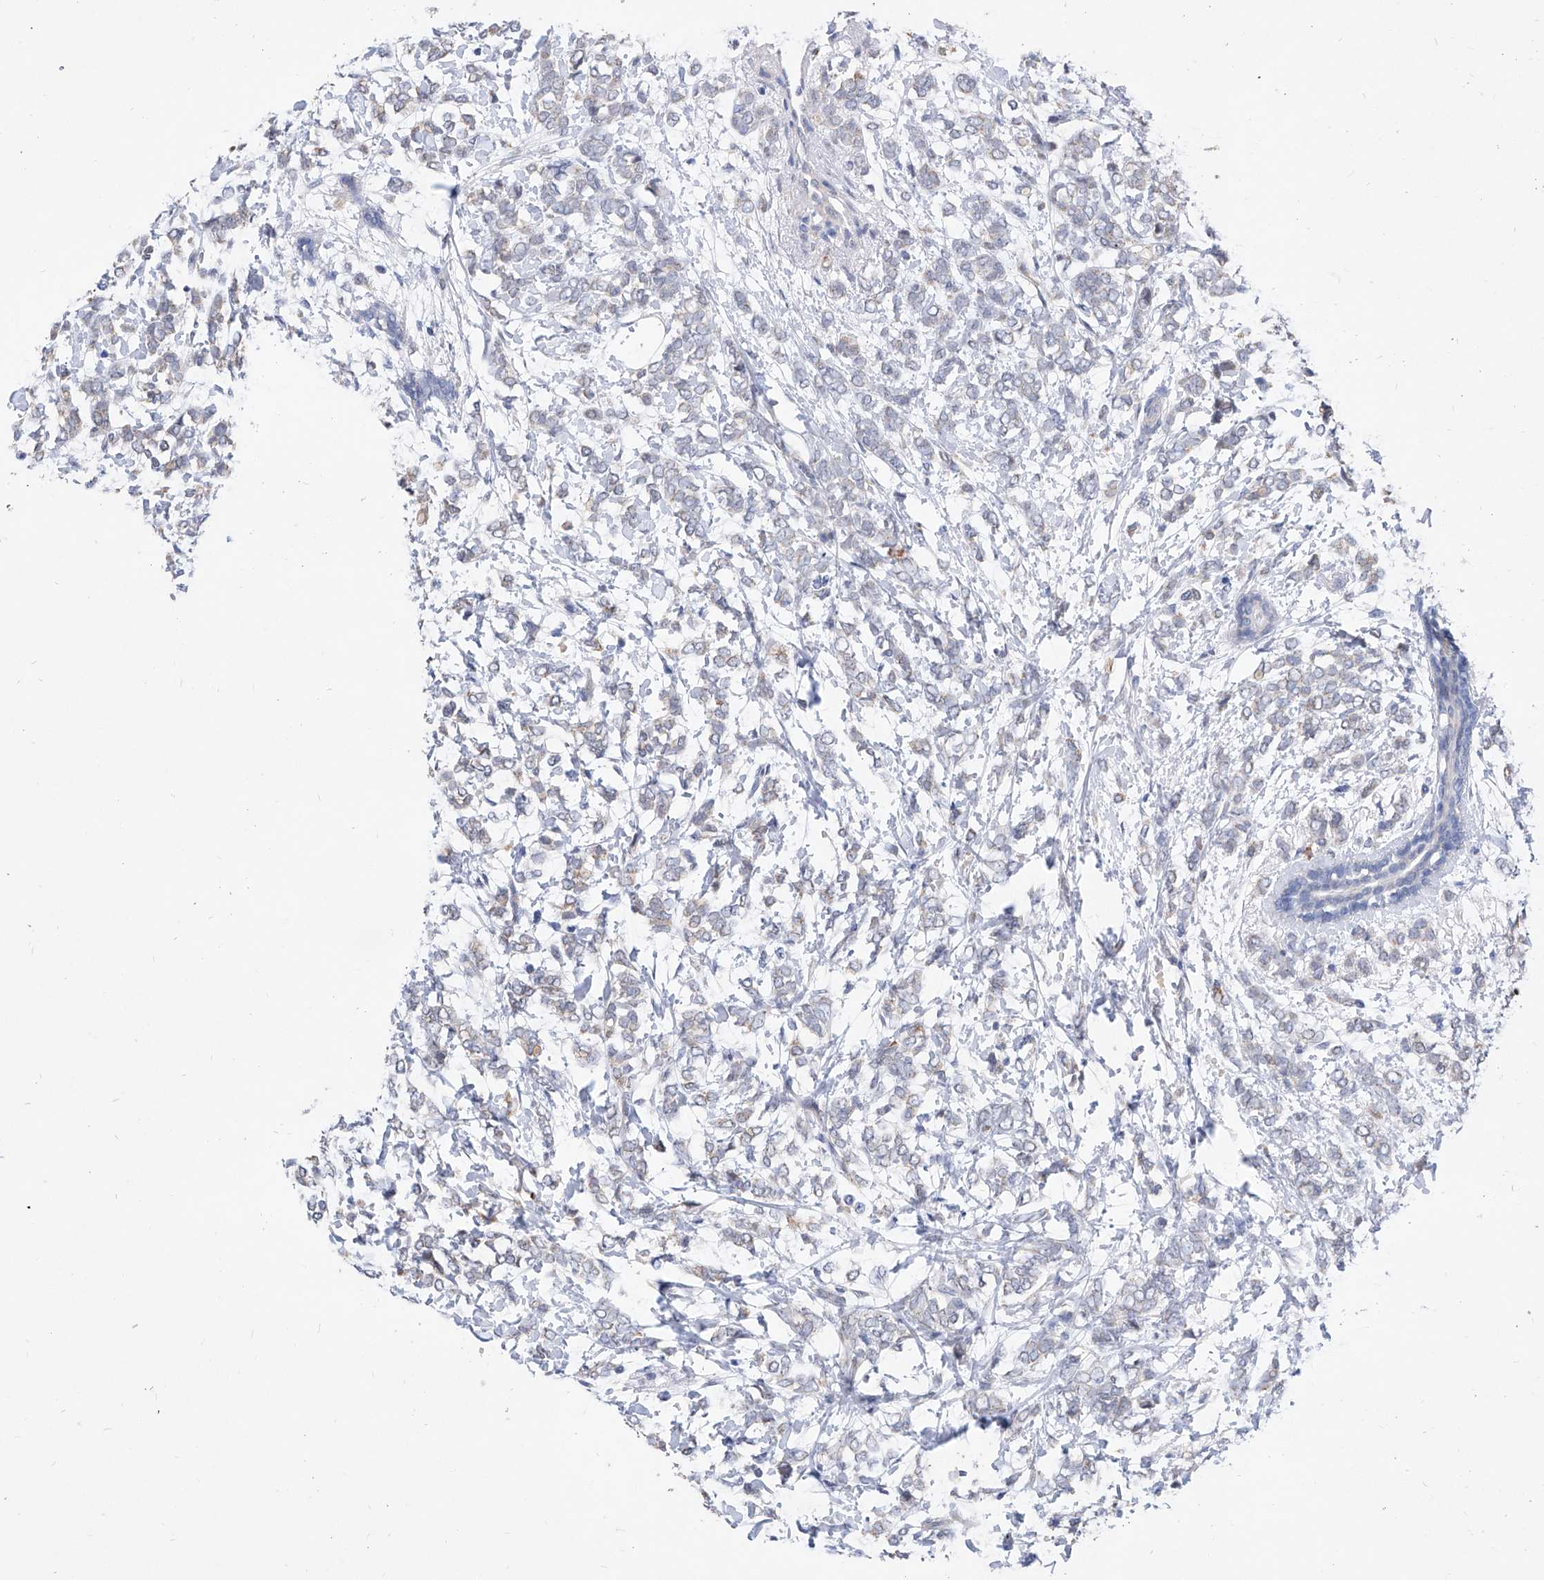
{"staining": {"intensity": "weak", "quantity": "<25%", "location": "cytoplasmic/membranous"}, "tissue": "breast cancer", "cell_type": "Tumor cells", "image_type": "cancer", "snomed": [{"axis": "morphology", "description": "Normal tissue, NOS"}, {"axis": "morphology", "description": "Lobular carcinoma"}, {"axis": "topography", "description": "Breast"}], "caption": "High magnification brightfield microscopy of lobular carcinoma (breast) stained with DAB (3,3'-diaminobenzidine) (brown) and counterstained with hematoxylin (blue): tumor cells show no significant expression. (Brightfield microscopy of DAB immunohistochemistry (IHC) at high magnification).", "gene": "BPTF", "patient": {"sex": "female", "age": 47}}